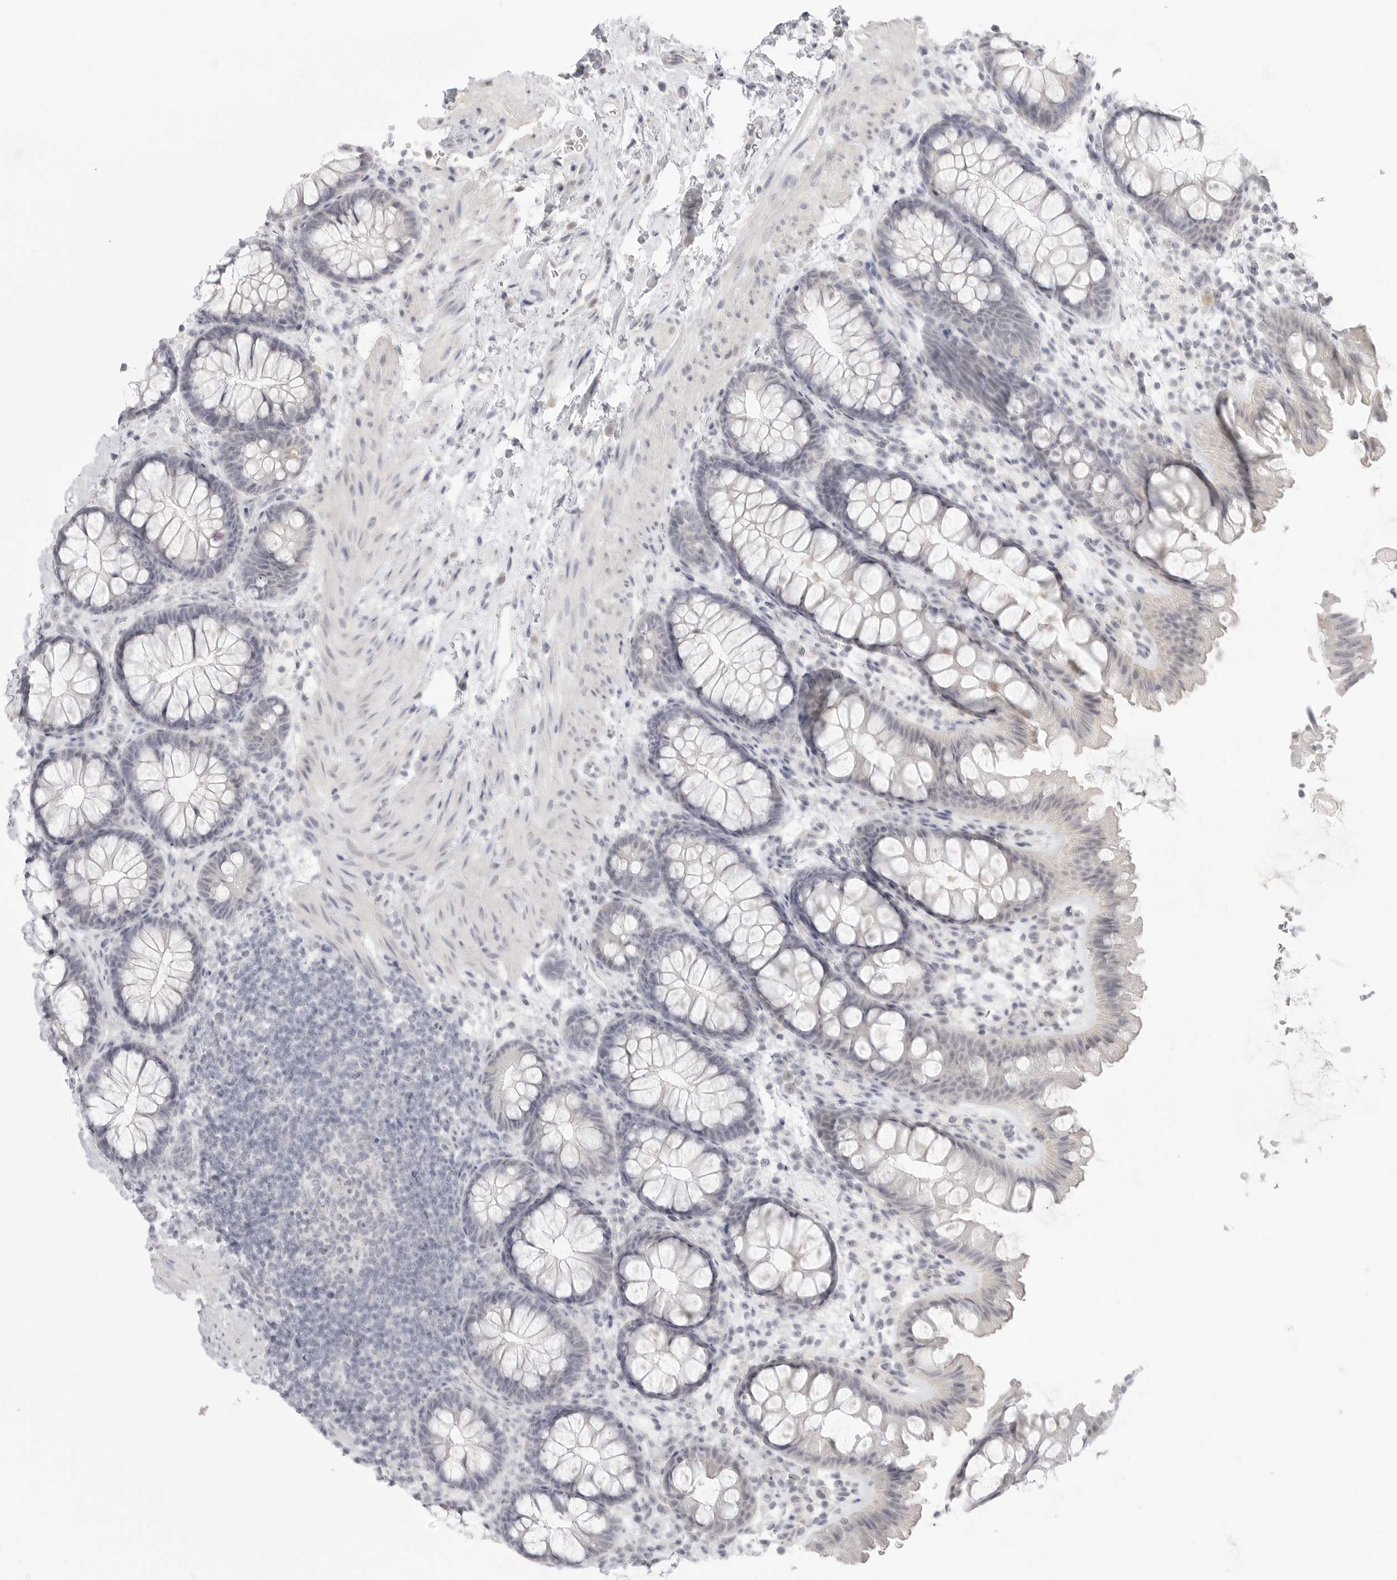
{"staining": {"intensity": "negative", "quantity": "none", "location": "none"}, "tissue": "colon", "cell_type": "Endothelial cells", "image_type": "normal", "snomed": [{"axis": "morphology", "description": "Normal tissue, NOS"}, {"axis": "topography", "description": "Colon"}], "caption": "Photomicrograph shows no significant protein staining in endothelial cells of normal colon. Brightfield microscopy of immunohistochemistry stained with DAB (brown) and hematoxylin (blue), captured at high magnification.", "gene": "KLK11", "patient": {"sex": "female", "age": 62}}